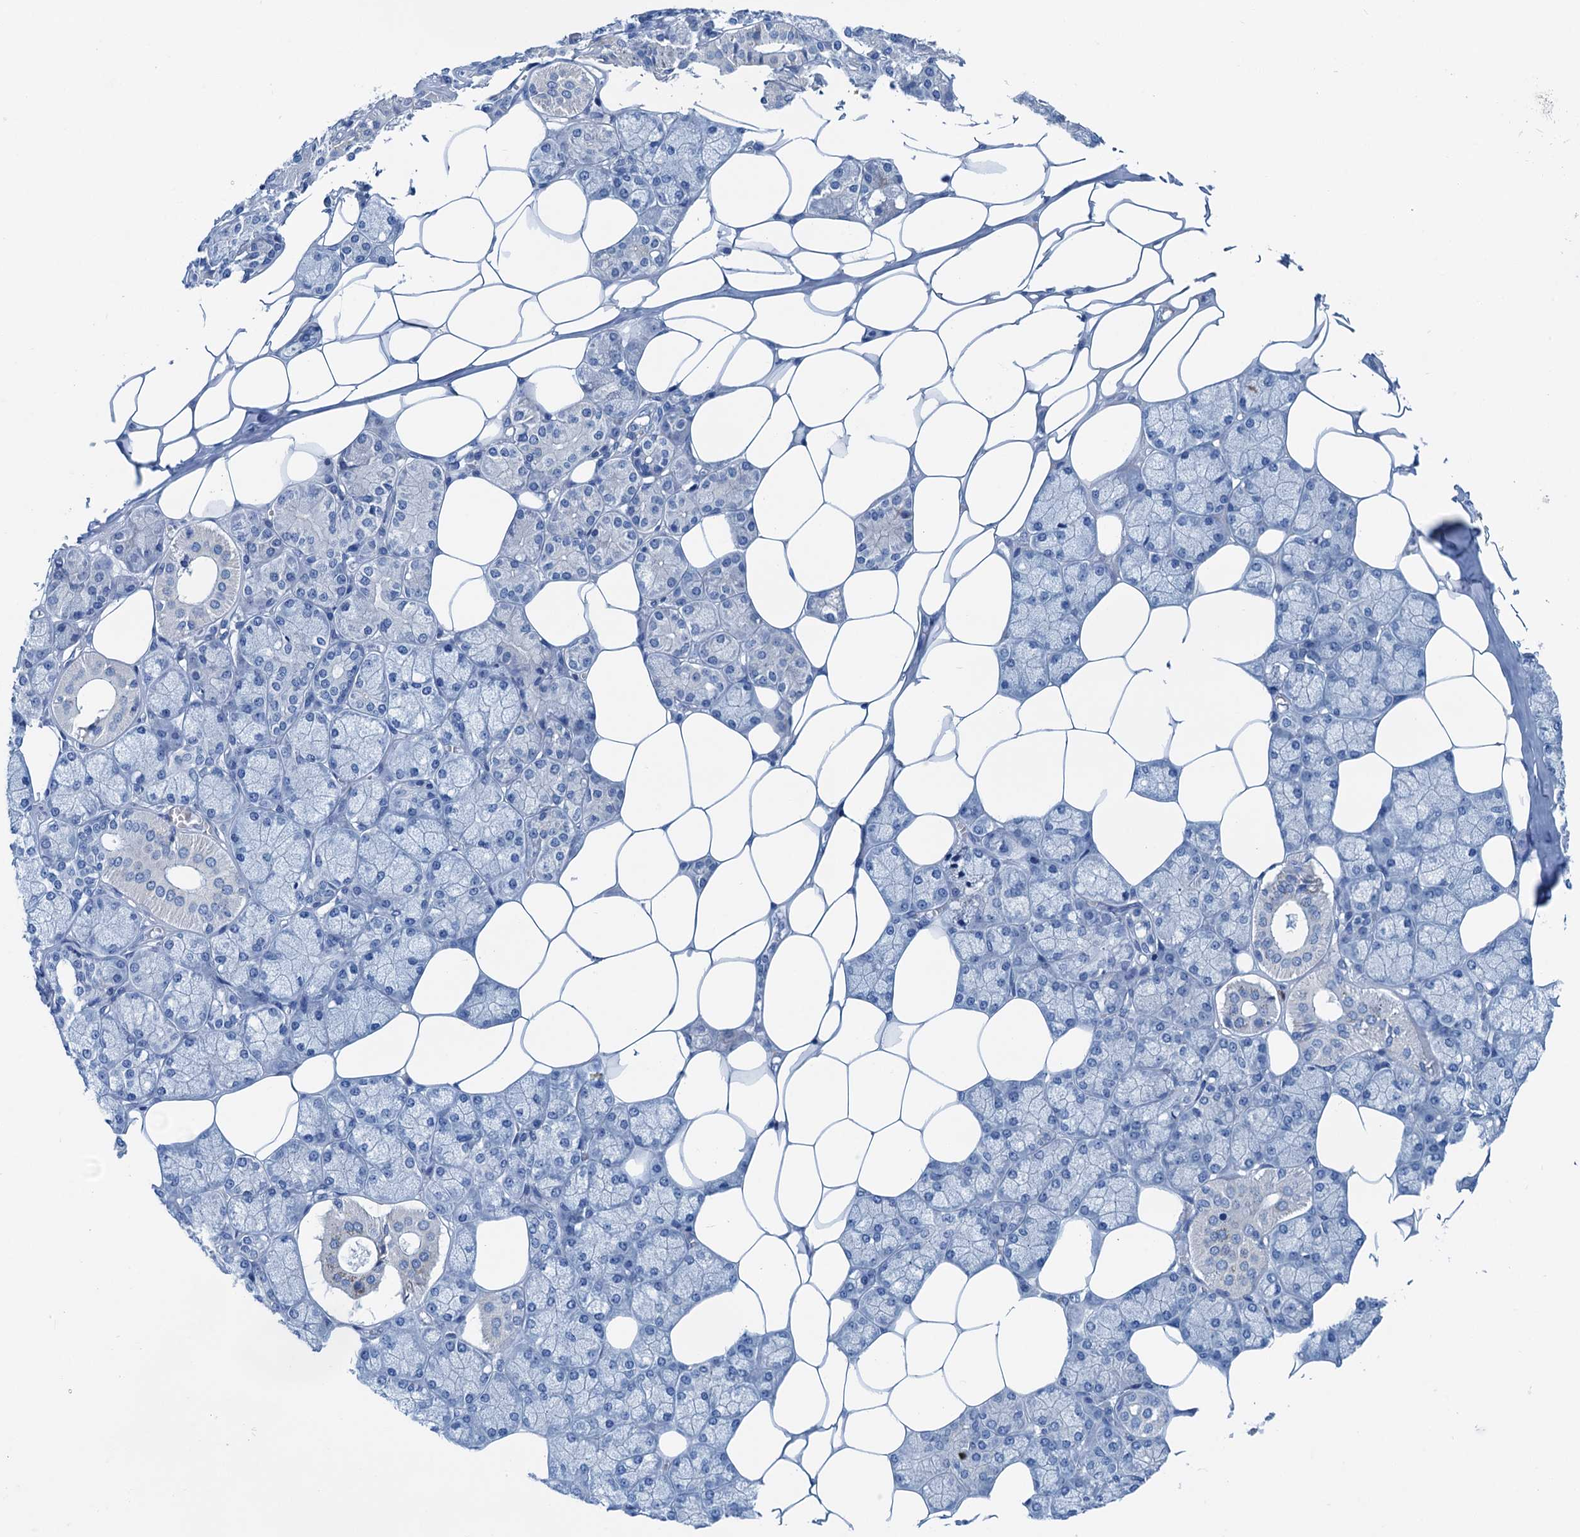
{"staining": {"intensity": "negative", "quantity": "none", "location": "none"}, "tissue": "salivary gland", "cell_type": "Glandular cells", "image_type": "normal", "snomed": [{"axis": "morphology", "description": "Normal tissue, NOS"}, {"axis": "topography", "description": "Salivary gland"}], "caption": "Image shows no protein positivity in glandular cells of unremarkable salivary gland.", "gene": "KNDC1", "patient": {"sex": "male", "age": 62}}